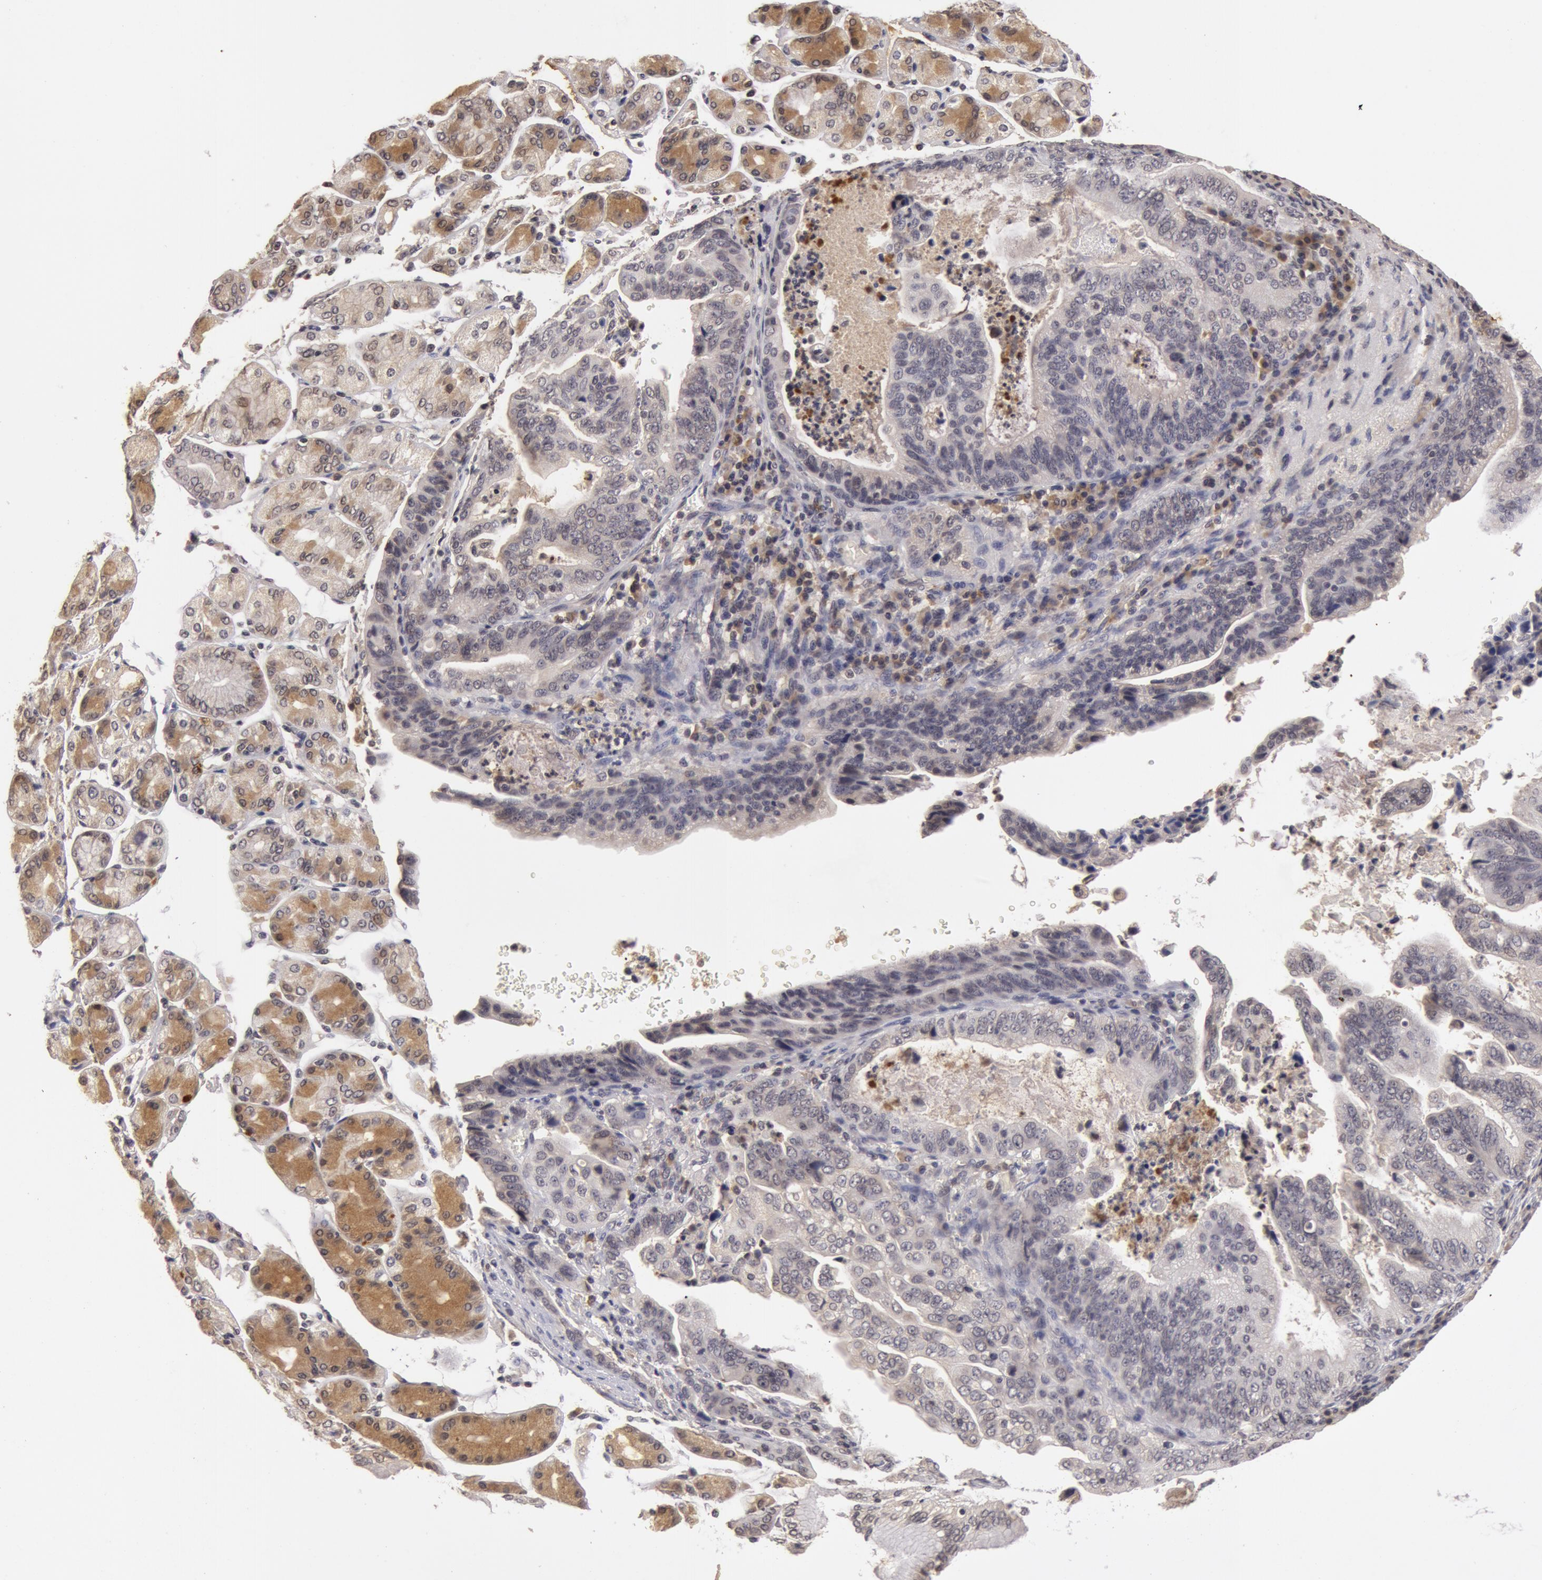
{"staining": {"intensity": "weak", "quantity": ">75%", "location": "cytoplasmic/membranous"}, "tissue": "stomach cancer", "cell_type": "Tumor cells", "image_type": "cancer", "snomed": [{"axis": "morphology", "description": "Adenocarcinoma, NOS"}, {"axis": "topography", "description": "Stomach, upper"}], "caption": "Immunohistochemistry (IHC) staining of adenocarcinoma (stomach), which exhibits low levels of weak cytoplasmic/membranous staining in about >75% of tumor cells indicating weak cytoplasmic/membranous protein expression. The staining was performed using DAB (3,3'-diaminobenzidine) (brown) for protein detection and nuclei were counterstained in hematoxylin (blue).", "gene": "BCHE", "patient": {"sex": "female", "age": 50}}